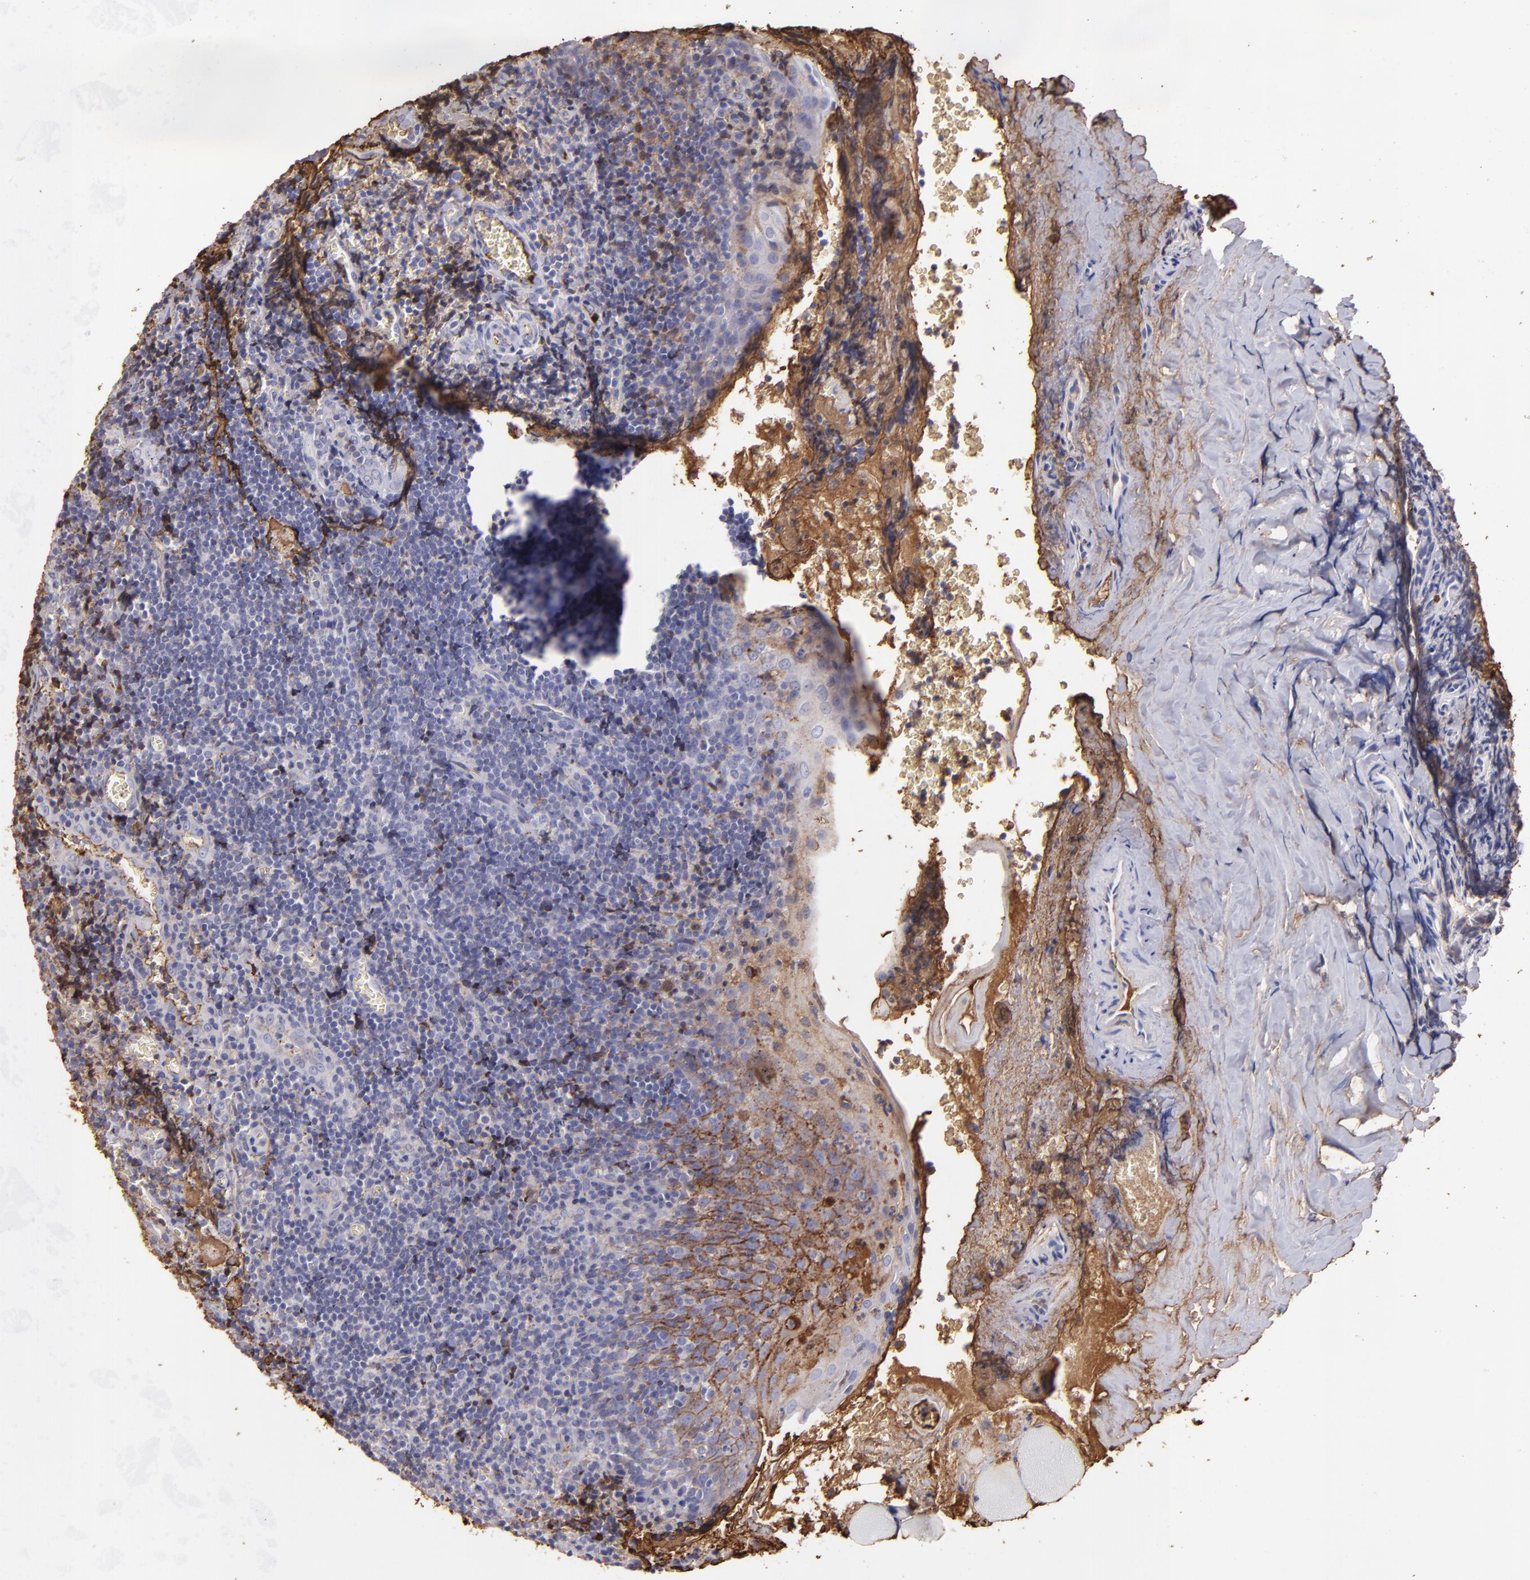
{"staining": {"intensity": "negative", "quantity": "none", "location": "none"}, "tissue": "tonsil", "cell_type": "Germinal center cells", "image_type": "normal", "snomed": [{"axis": "morphology", "description": "Normal tissue, NOS"}, {"axis": "topography", "description": "Tonsil"}], "caption": "High power microscopy micrograph of an immunohistochemistry micrograph of normal tonsil, revealing no significant positivity in germinal center cells.", "gene": "FGB", "patient": {"sex": "male", "age": 20}}